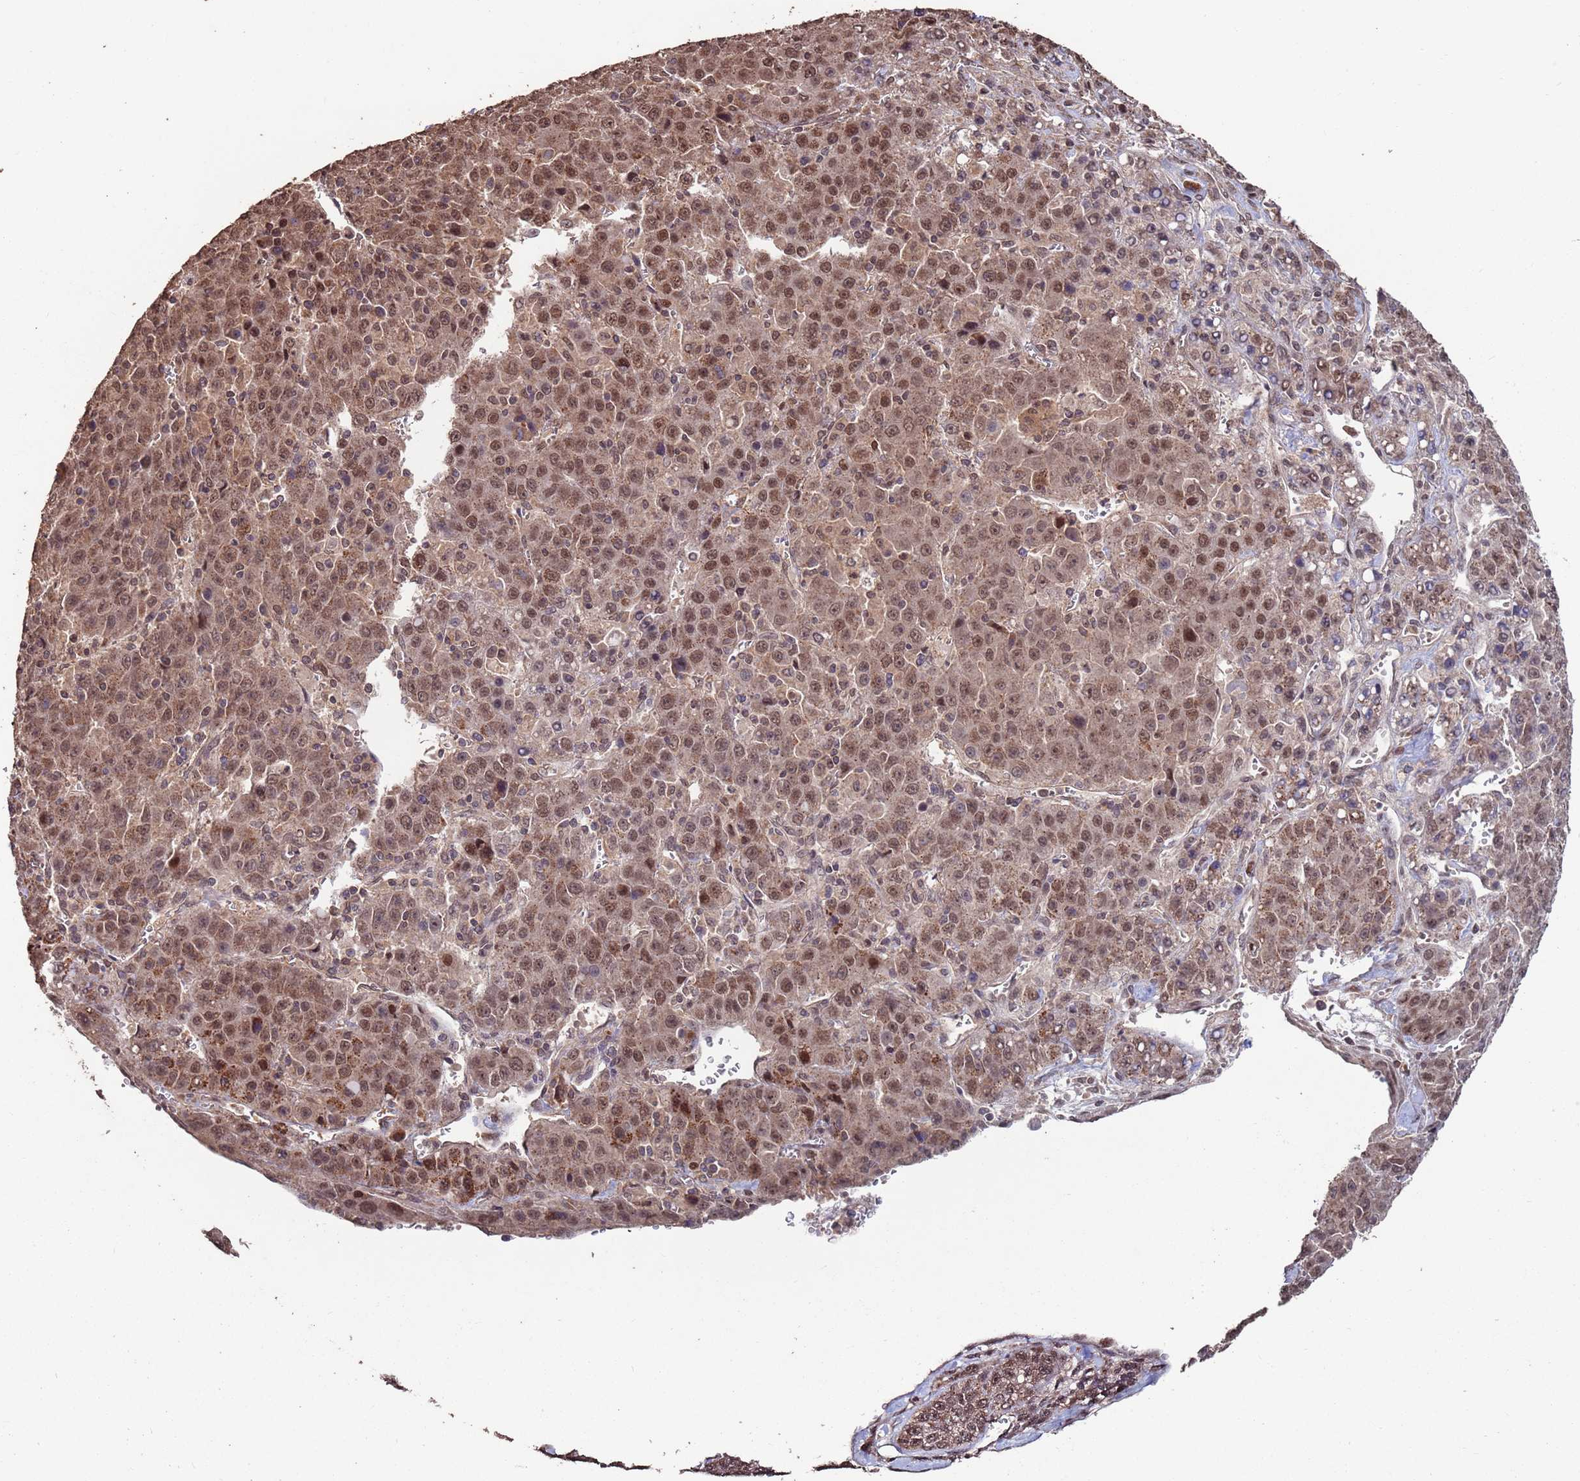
{"staining": {"intensity": "moderate", "quantity": ">75%", "location": "cytoplasmic/membranous,nuclear"}, "tissue": "liver cancer", "cell_type": "Tumor cells", "image_type": "cancer", "snomed": [{"axis": "morphology", "description": "Carcinoma, Hepatocellular, NOS"}, {"axis": "topography", "description": "Liver"}], "caption": "Brown immunohistochemical staining in human liver cancer (hepatocellular carcinoma) displays moderate cytoplasmic/membranous and nuclear expression in approximately >75% of tumor cells.", "gene": "PRR7", "patient": {"sex": "female", "age": 53}}